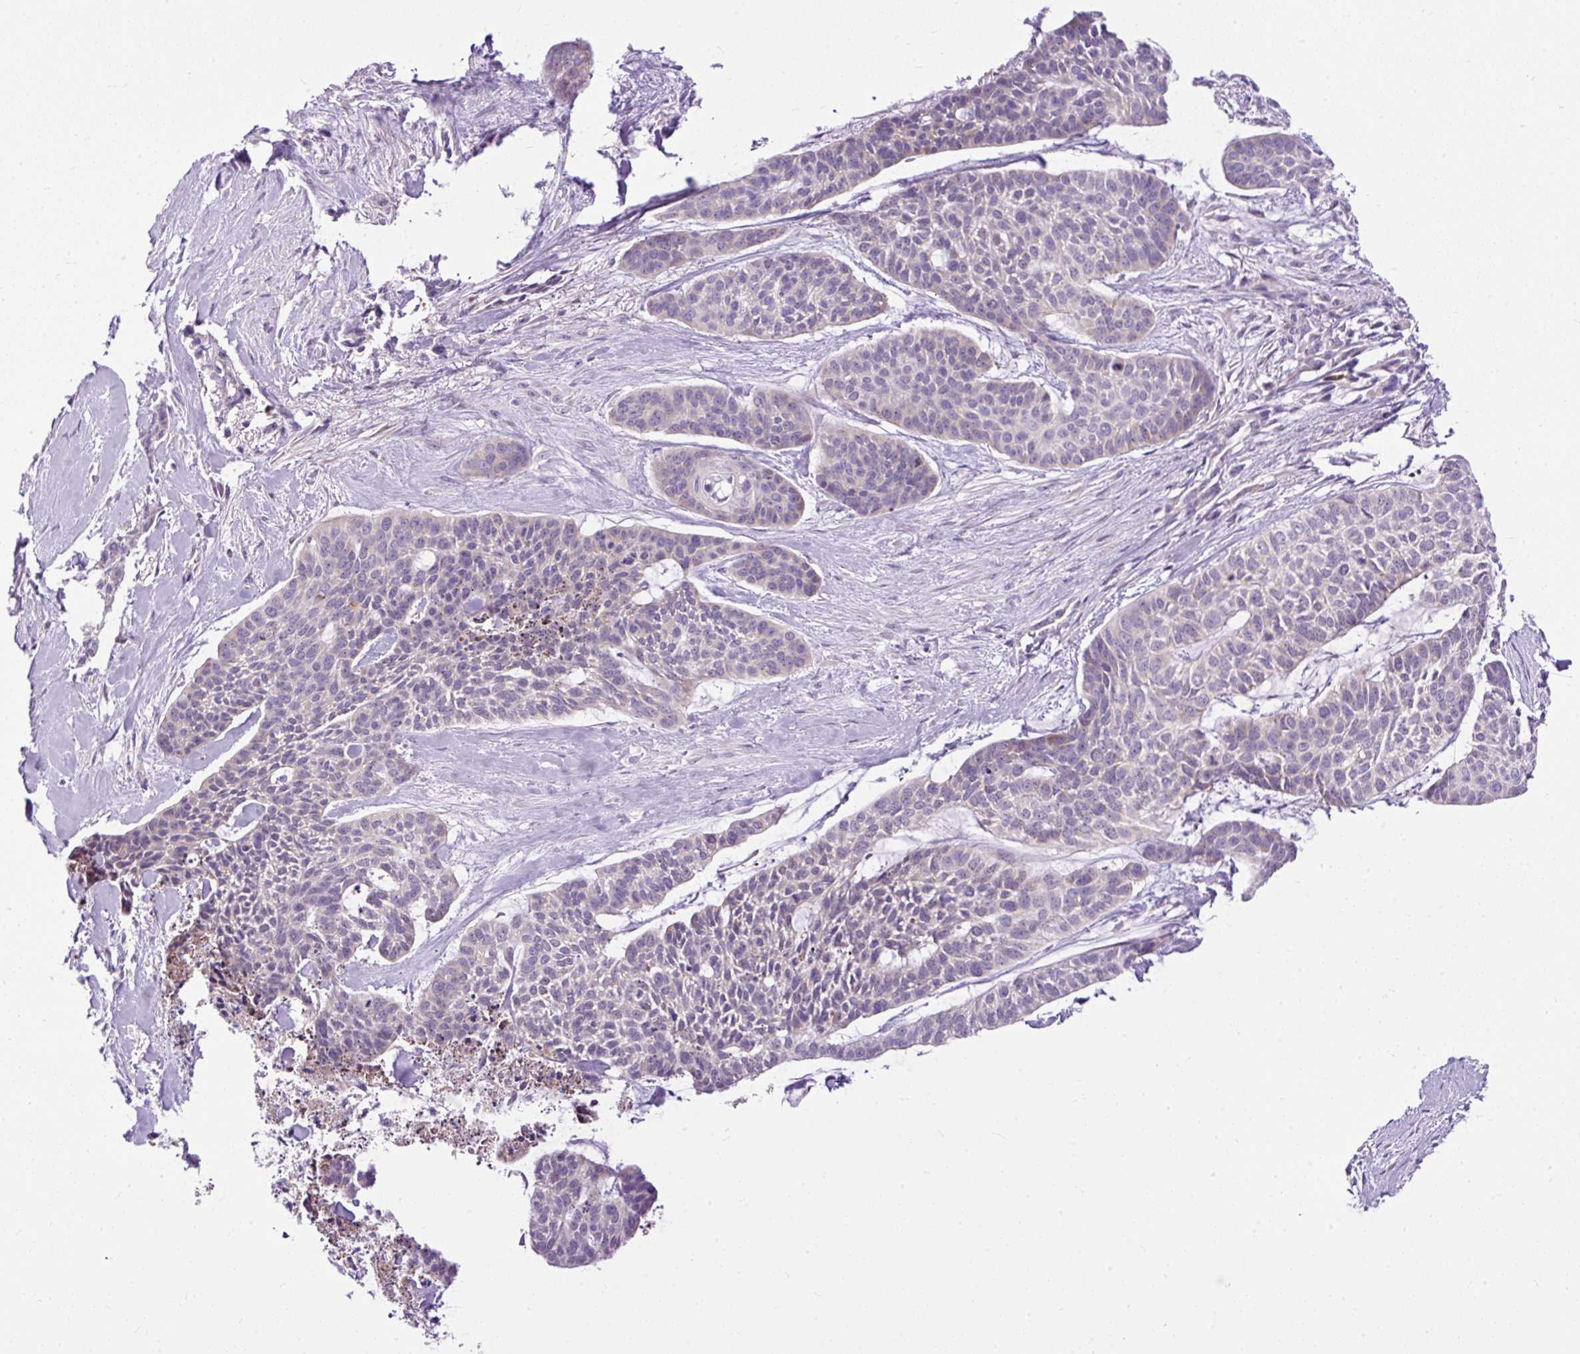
{"staining": {"intensity": "negative", "quantity": "none", "location": "none"}, "tissue": "skin cancer", "cell_type": "Tumor cells", "image_type": "cancer", "snomed": [{"axis": "morphology", "description": "Basal cell carcinoma"}, {"axis": "topography", "description": "Skin"}], "caption": "This is a image of IHC staining of skin cancer (basal cell carcinoma), which shows no staining in tumor cells.", "gene": "FMC1", "patient": {"sex": "female", "age": 64}}